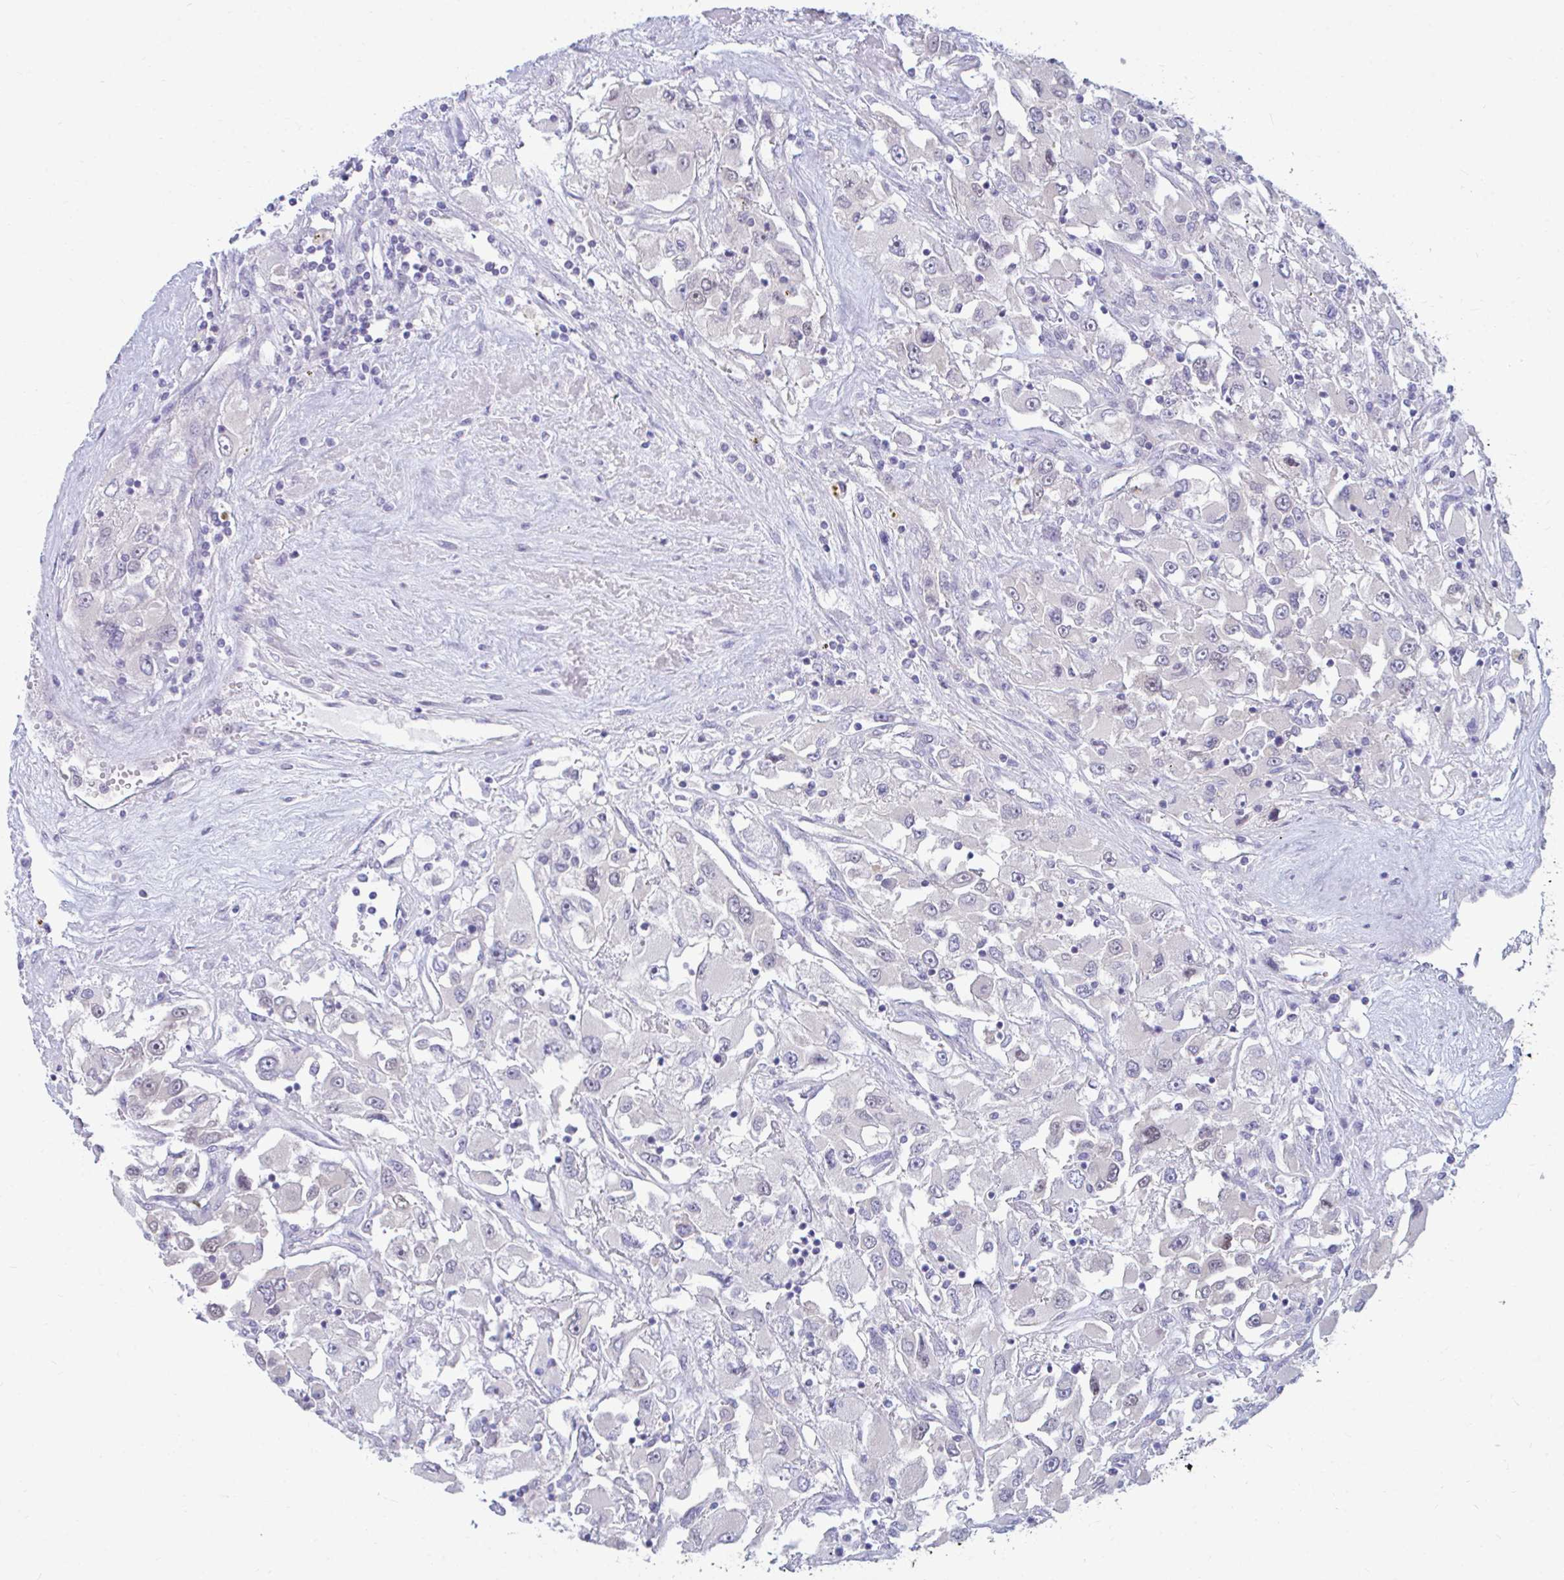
{"staining": {"intensity": "negative", "quantity": "none", "location": "none"}, "tissue": "renal cancer", "cell_type": "Tumor cells", "image_type": "cancer", "snomed": [{"axis": "morphology", "description": "Adenocarcinoma, NOS"}, {"axis": "topography", "description": "Kidney"}], "caption": "IHC photomicrograph of neoplastic tissue: human renal adenocarcinoma stained with DAB shows no significant protein expression in tumor cells.", "gene": "CSE1L", "patient": {"sex": "female", "age": 52}}